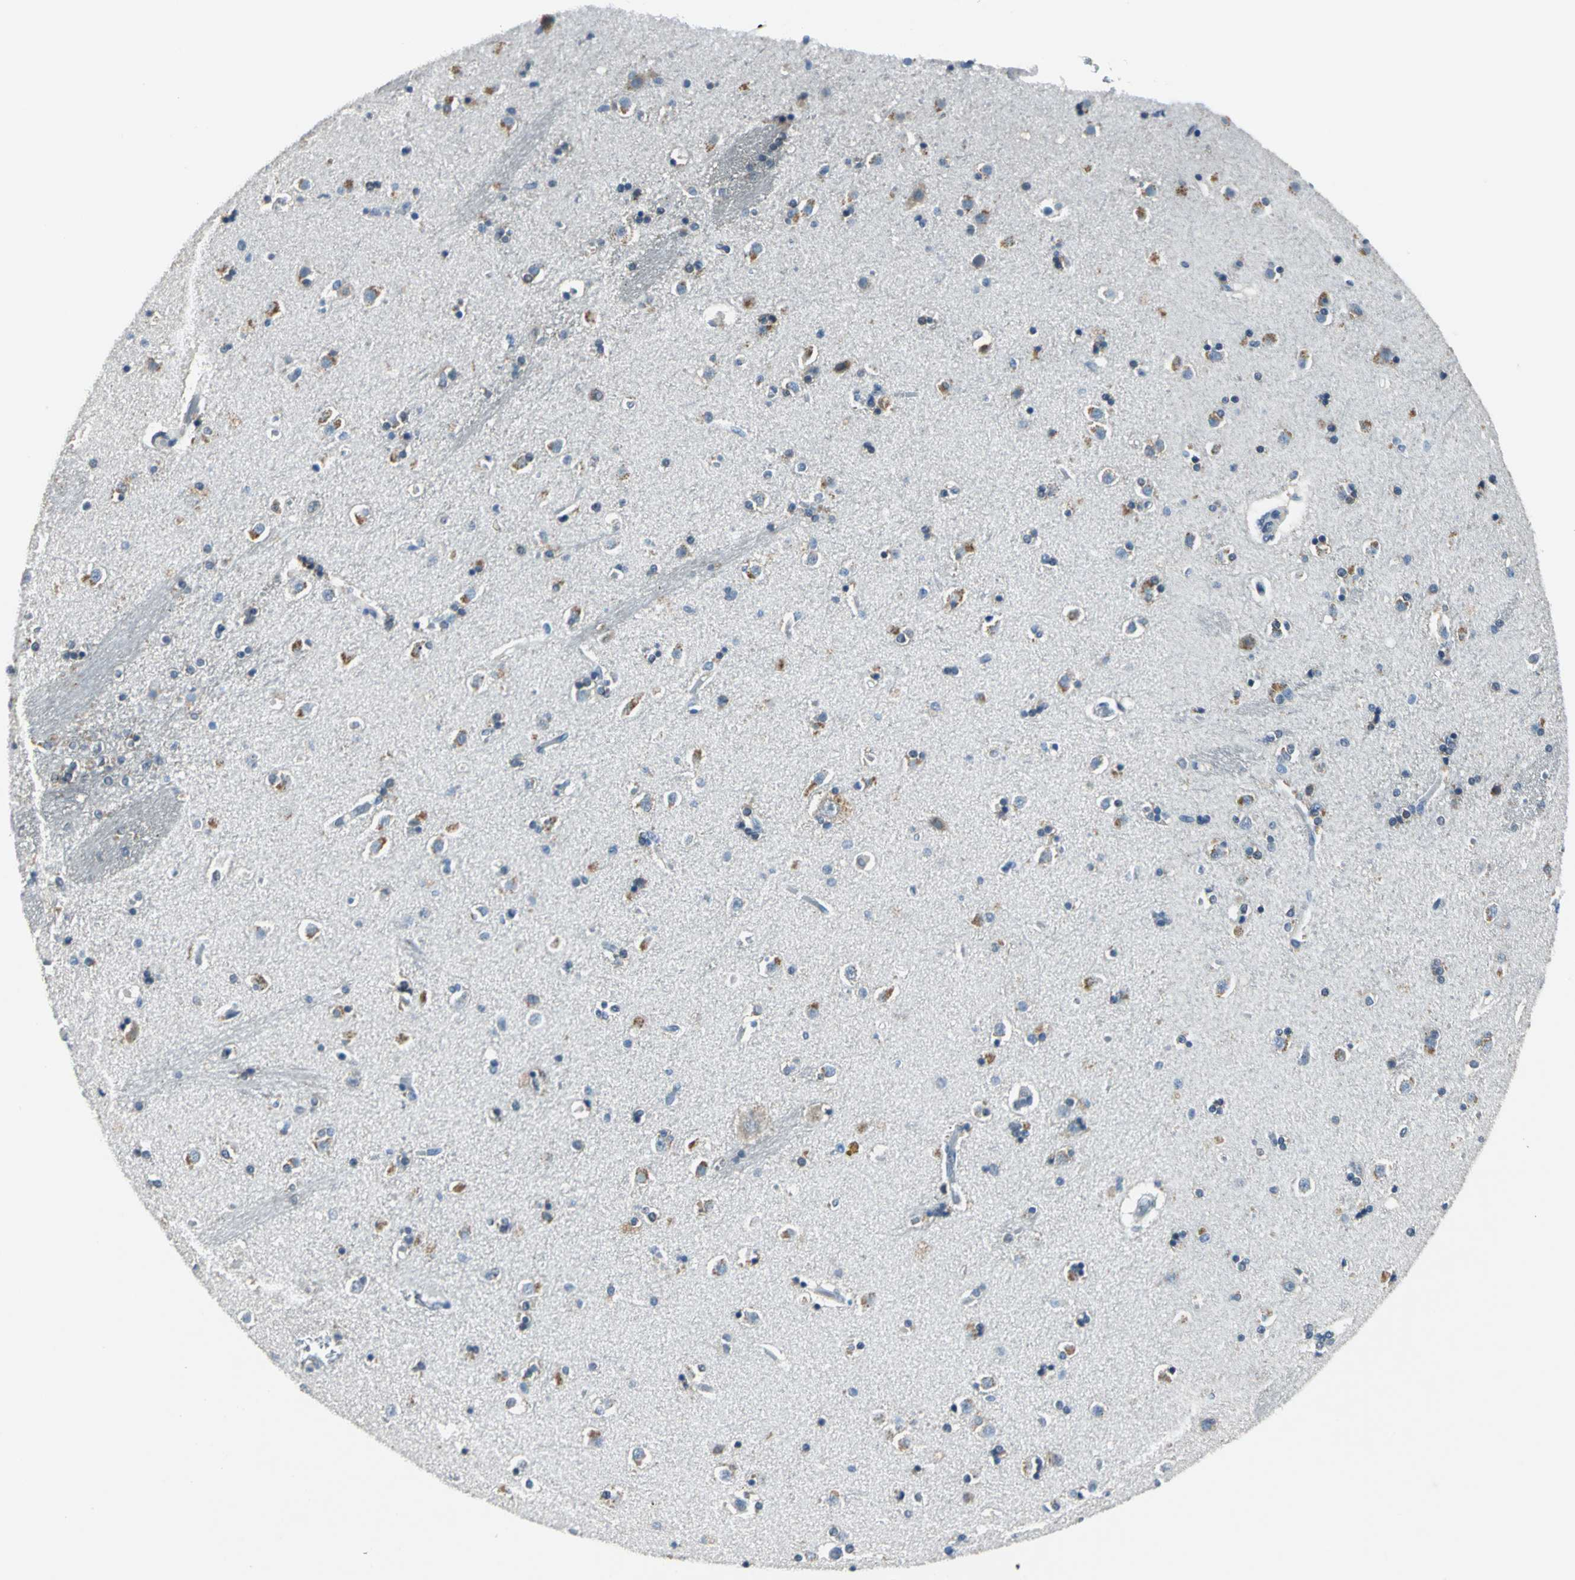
{"staining": {"intensity": "moderate", "quantity": "<25%", "location": "cytoplasmic/membranous"}, "tissue": "caudate", "cell_type": "Glial cells", "image_type": "normal", "snomed": [{"axis": "morphology", "description": "Normal tissue, NOS"}, {"axis": "topography", "description": "Lateral ventricle wall"}], "caption": "Protein staining shows moderate cytoplasmic/membranous staining in approximately <25% of glial cells in normal caudate. Using DAB (brown) and hematoxylin (blue) stains, captured at high magnification using brightfield microscopy.", "gene": "ZNF415", "patient": {"sex": "female", "age": 54}}